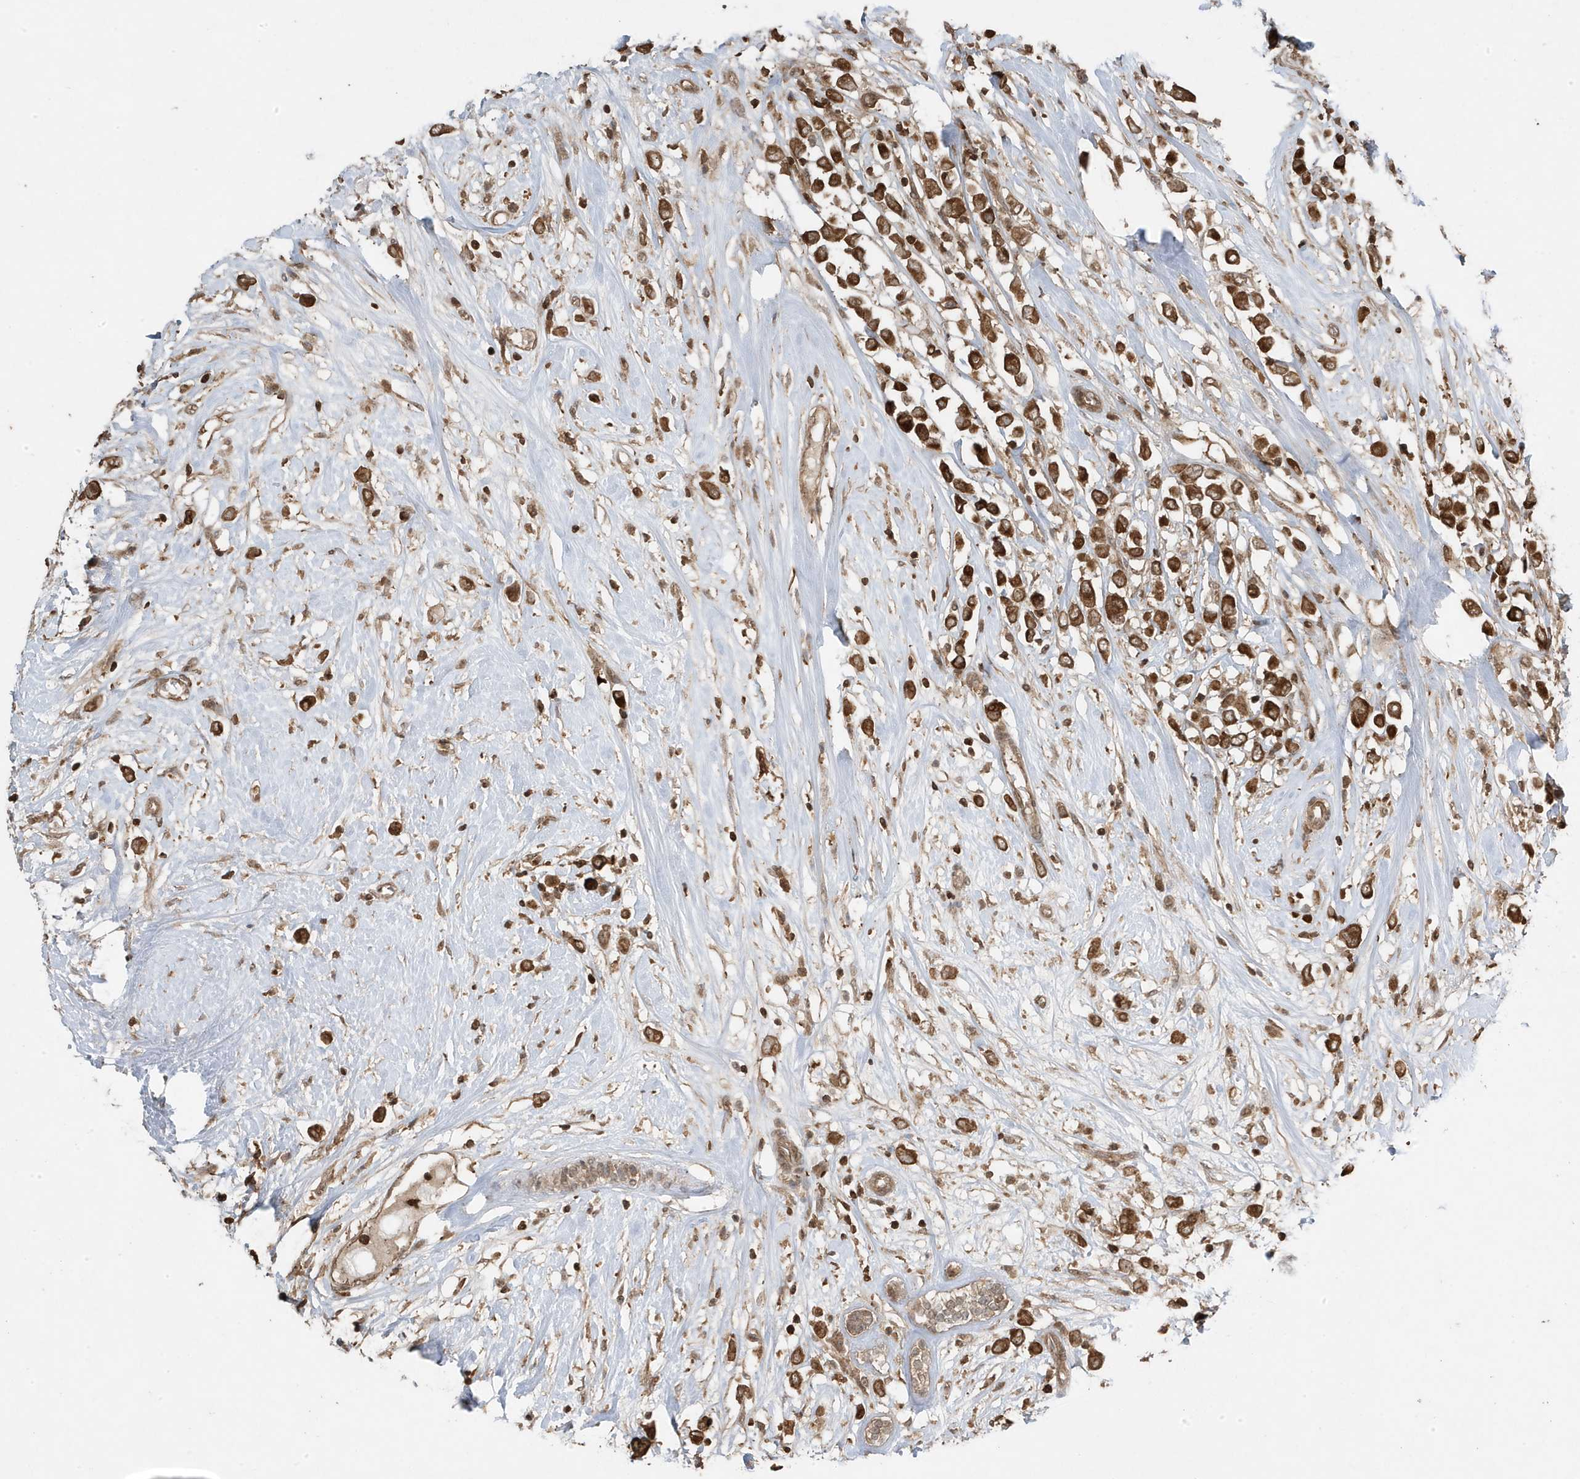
{"staining": {"intensity": "strong", "quantity": ">75%", "location": "cytoplasmic/membranous"}, "tissue": "breast cancer", "cell_type": "Tumor cells", "image_type": "cancer", "snomed": [{"axis": "morphology", "description": "Duct carcinoma"}, {"axis": "topography", "description": "Breast"}], "caption": "This image reveals intraductal carcinoma (breast) stained with immunohistochemistry to label a protein in brown. The cytoplasmic/membranous of tumor cells show strong positivity for the protein. Nuclei are counter-stained blue.", "gene": "ASAP1", "patient": {"sex": "female", "age": 61}}